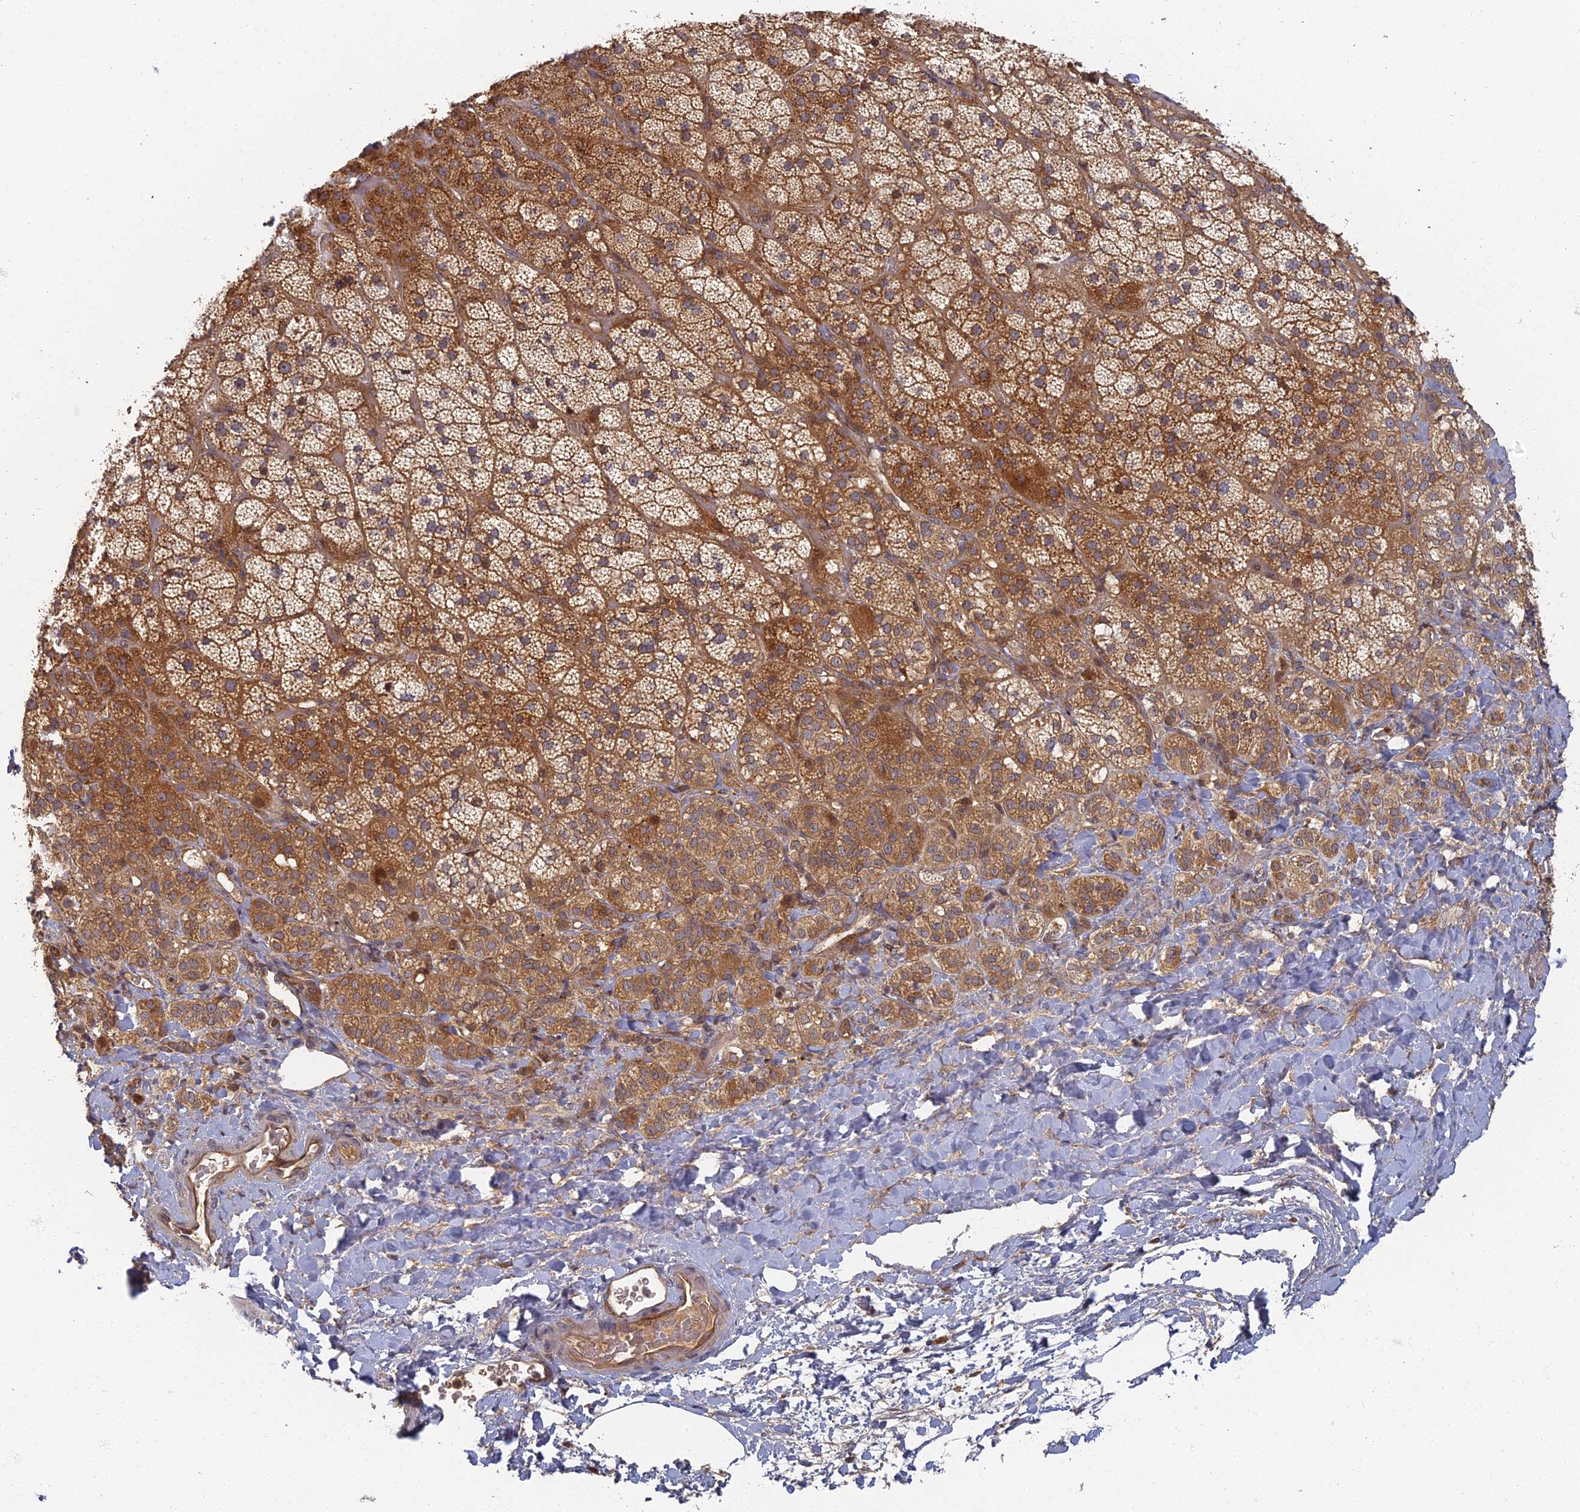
{"staining": {"intensity": "strong", "quantity": ">75%", "location": "cytoplasmic/membranous"}, "tissue": "adrenal gland", "cell_type": "Glandular cells", "image_type": "normal", "snomed": [{"axis": "morphology", "description": "Normal tissue, NOS"}, {"axis": "topography", "description": "Adrenal gland"}], "caption": "Benign adrenal gland reveals strong cytoplasmic/membranous positivity in approximately >75% of glandular cells.", "gene": "INO80D", "patient": {"sex": "male", "age": 57}}